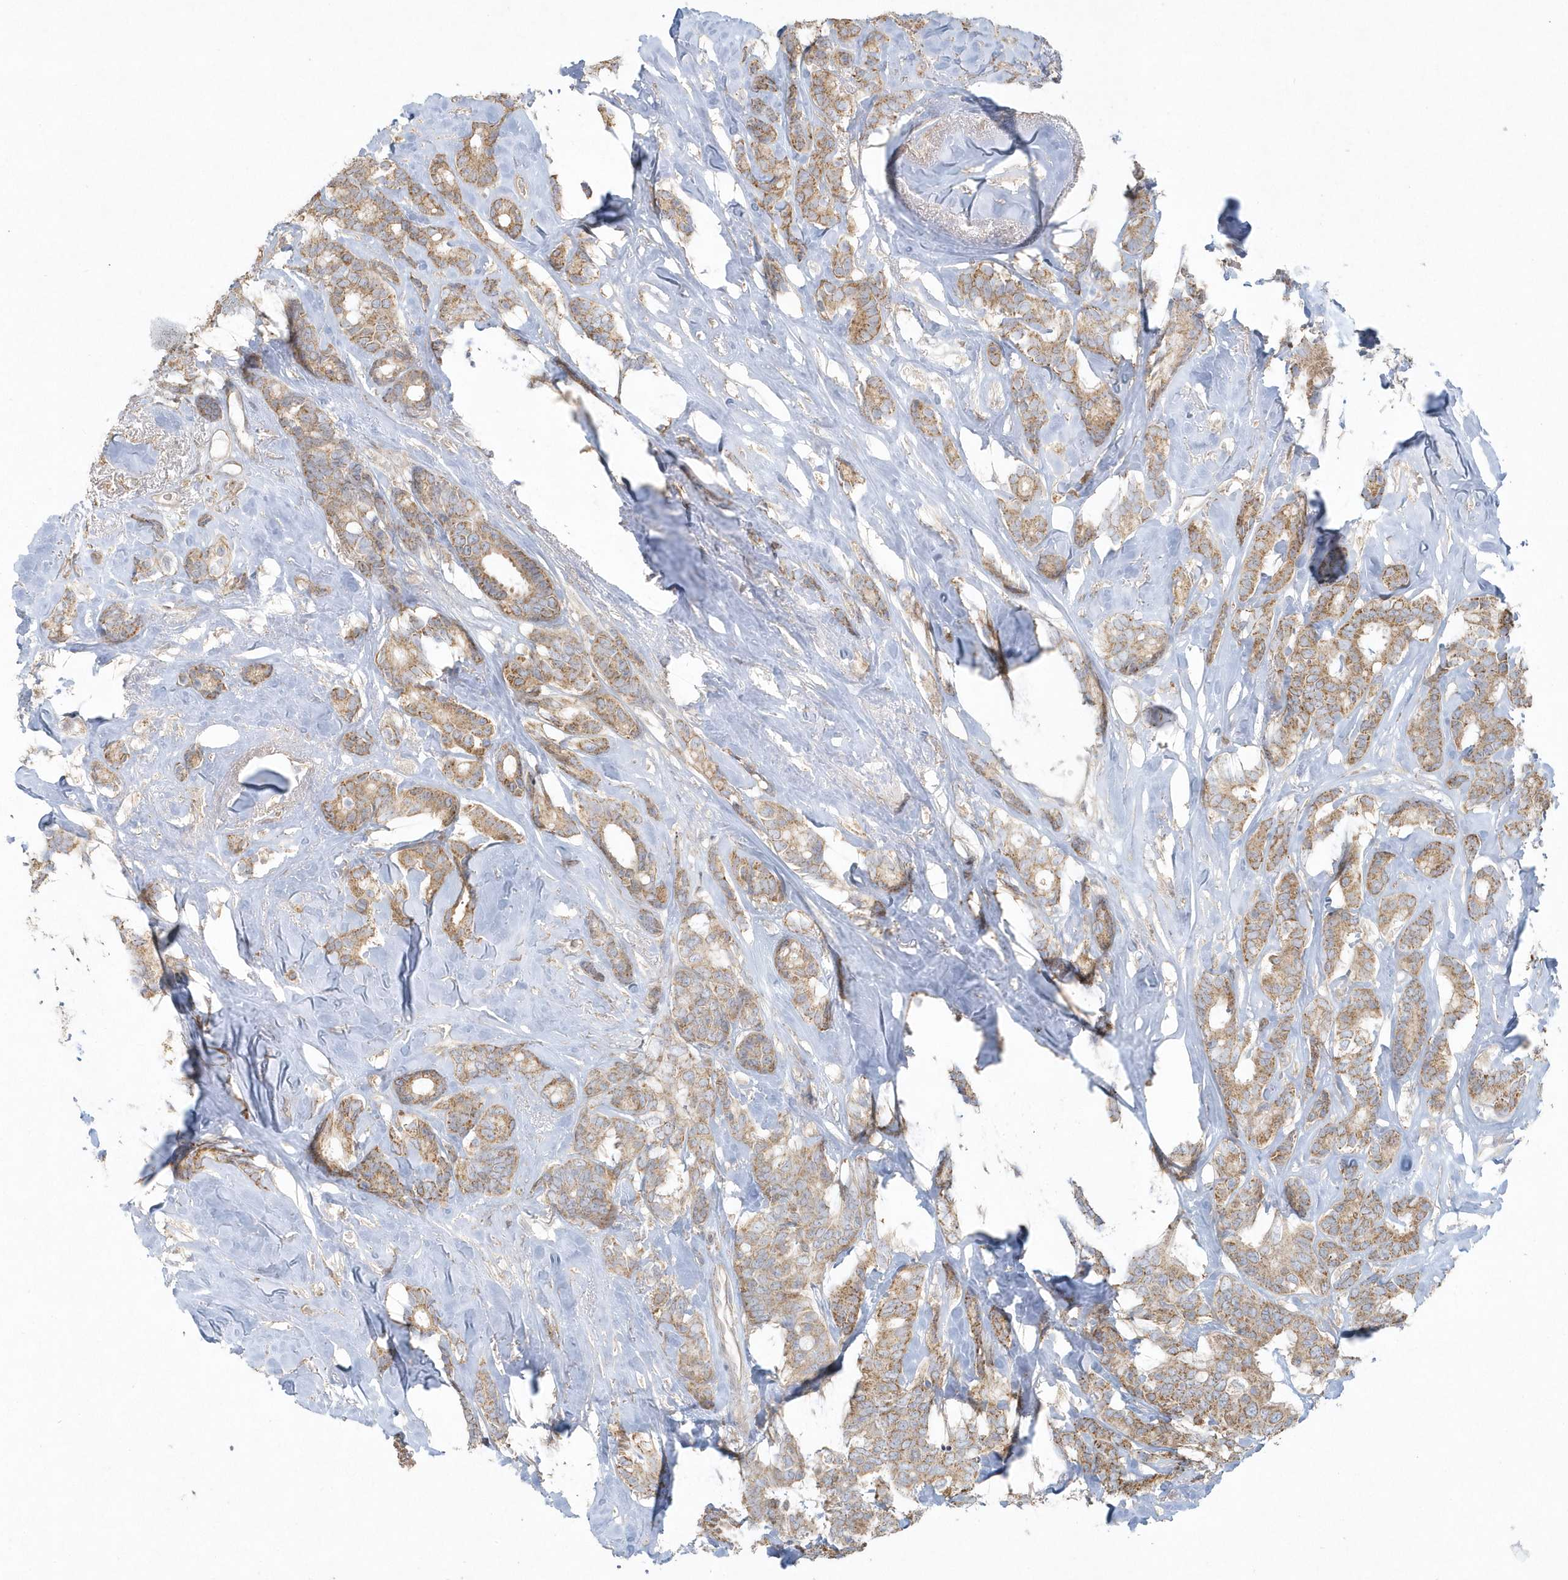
{"staining": {"intensity": "moderate", "quantity": ">75%", "location": "cytoplasmic/membranous"}, "tissue": "breast cancer", "cell_type": "Tumor cells", "image_type": "cancer", "snomed": [{"axis": "morphology", "description": "Duct carcinoma"}, {"axis": "topography", "description": "Breast"}], "caption": "Immunohistochemistry (IHC) histopathology image of human infiltrating ductal carcinoma (breast) stained for a protein (brown), which exhibits medium levels of moderate cytoplasmic/membranous staining in approximately >75% of tumor cells.", "gene": "BLTP3A", "patient": {"sex": "female", "age": 87}}